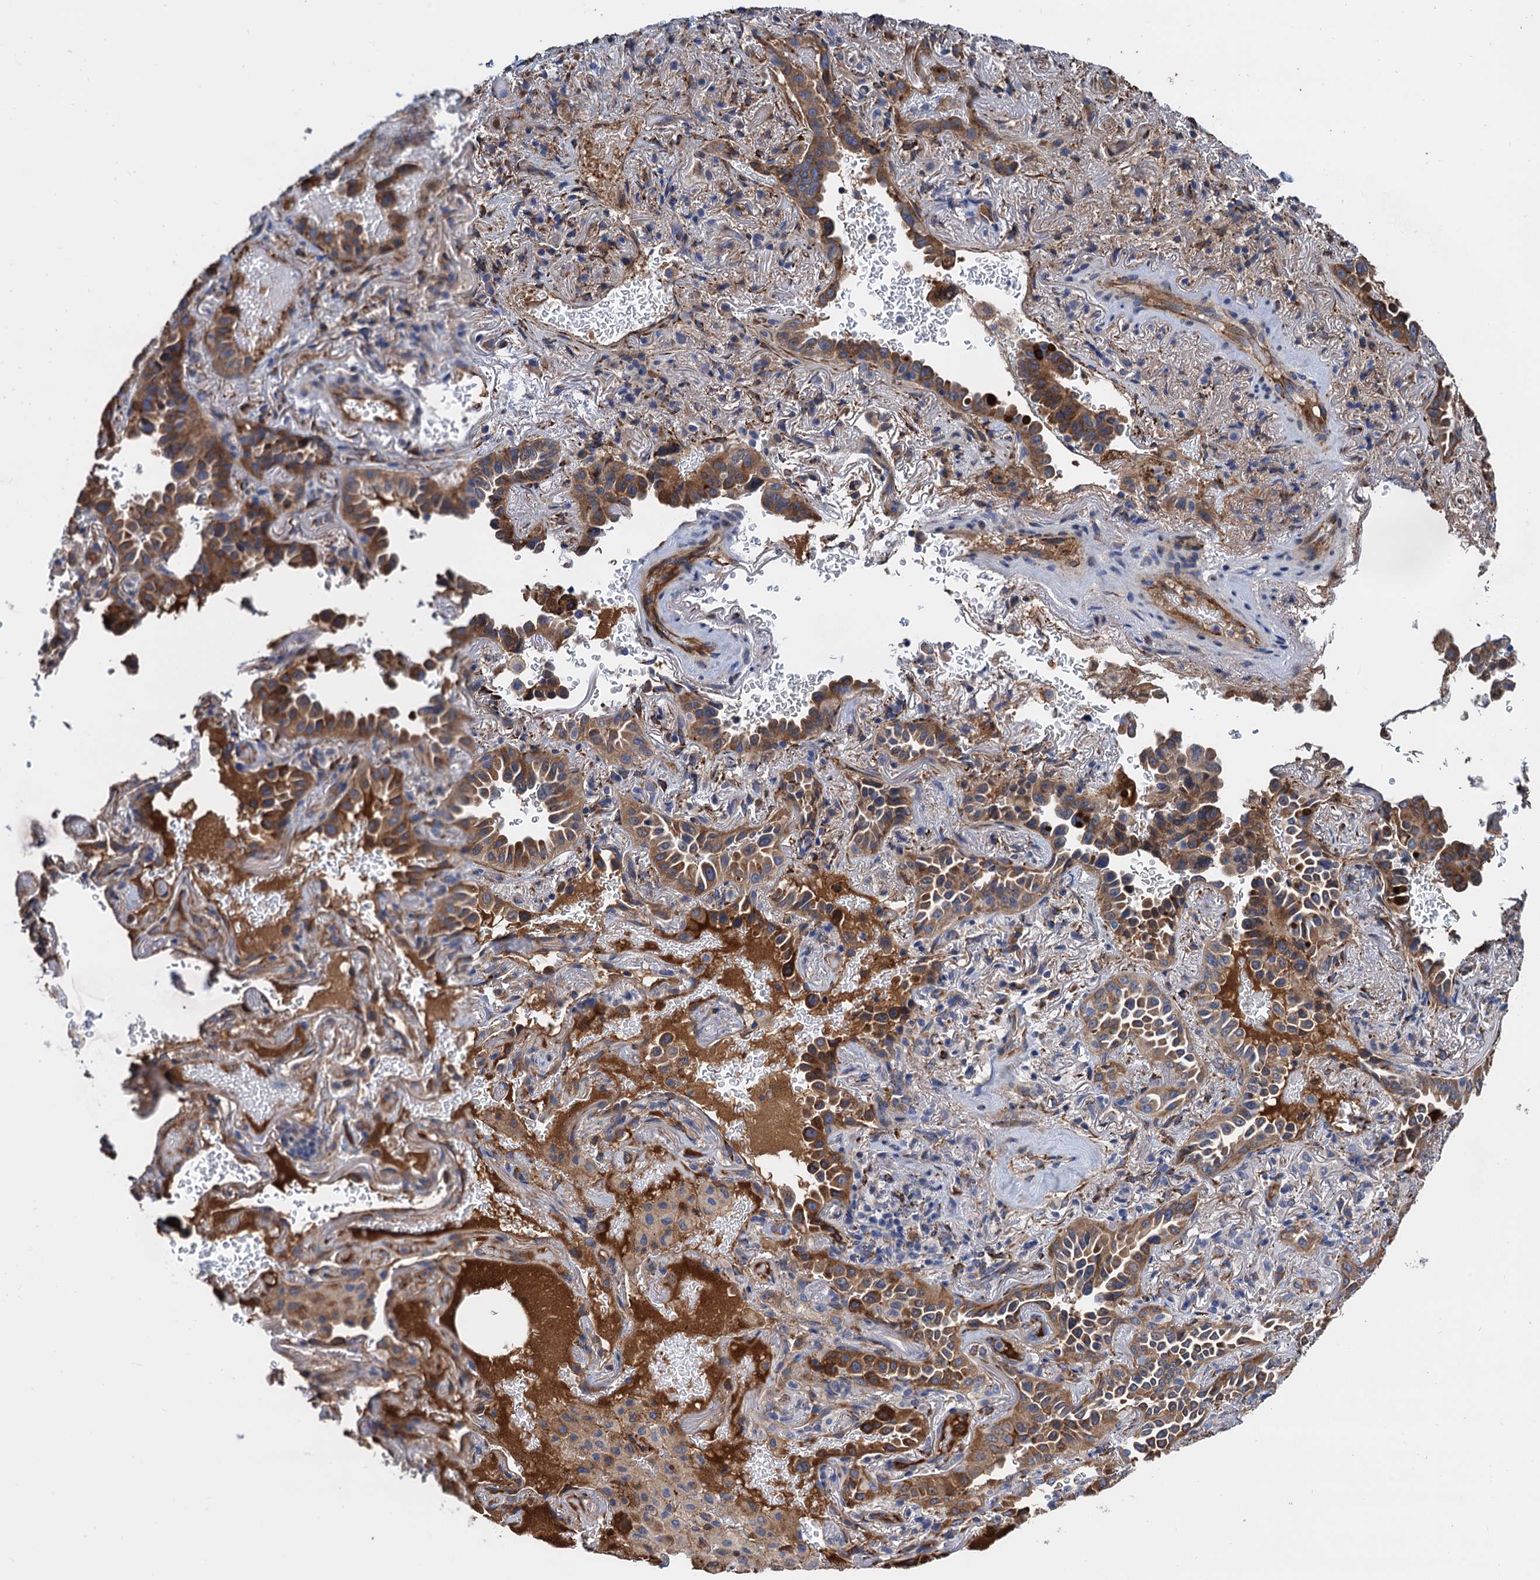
{"staining": {"intensity": "moderate", "quantity": ">75%", "location": "cytoplasmic/membranous"}, "tissue": "lung cancer", "cell_type": "Tumor cells", "image_type": "cancer", "snomed": [{"axis": "morphology", "description": "Adenocarcinoma, NOS"}, {"axis": "topography", "description": "Lung"}], "caption": "DAB immunohistochemical staining of human lung adenocarcinoma shows moderate cytoplasmic/membranous protein staining in approximately >75% of tumor cells.", "gene": "CNNM1", "patient": {"sex": "female", "age": 69}}